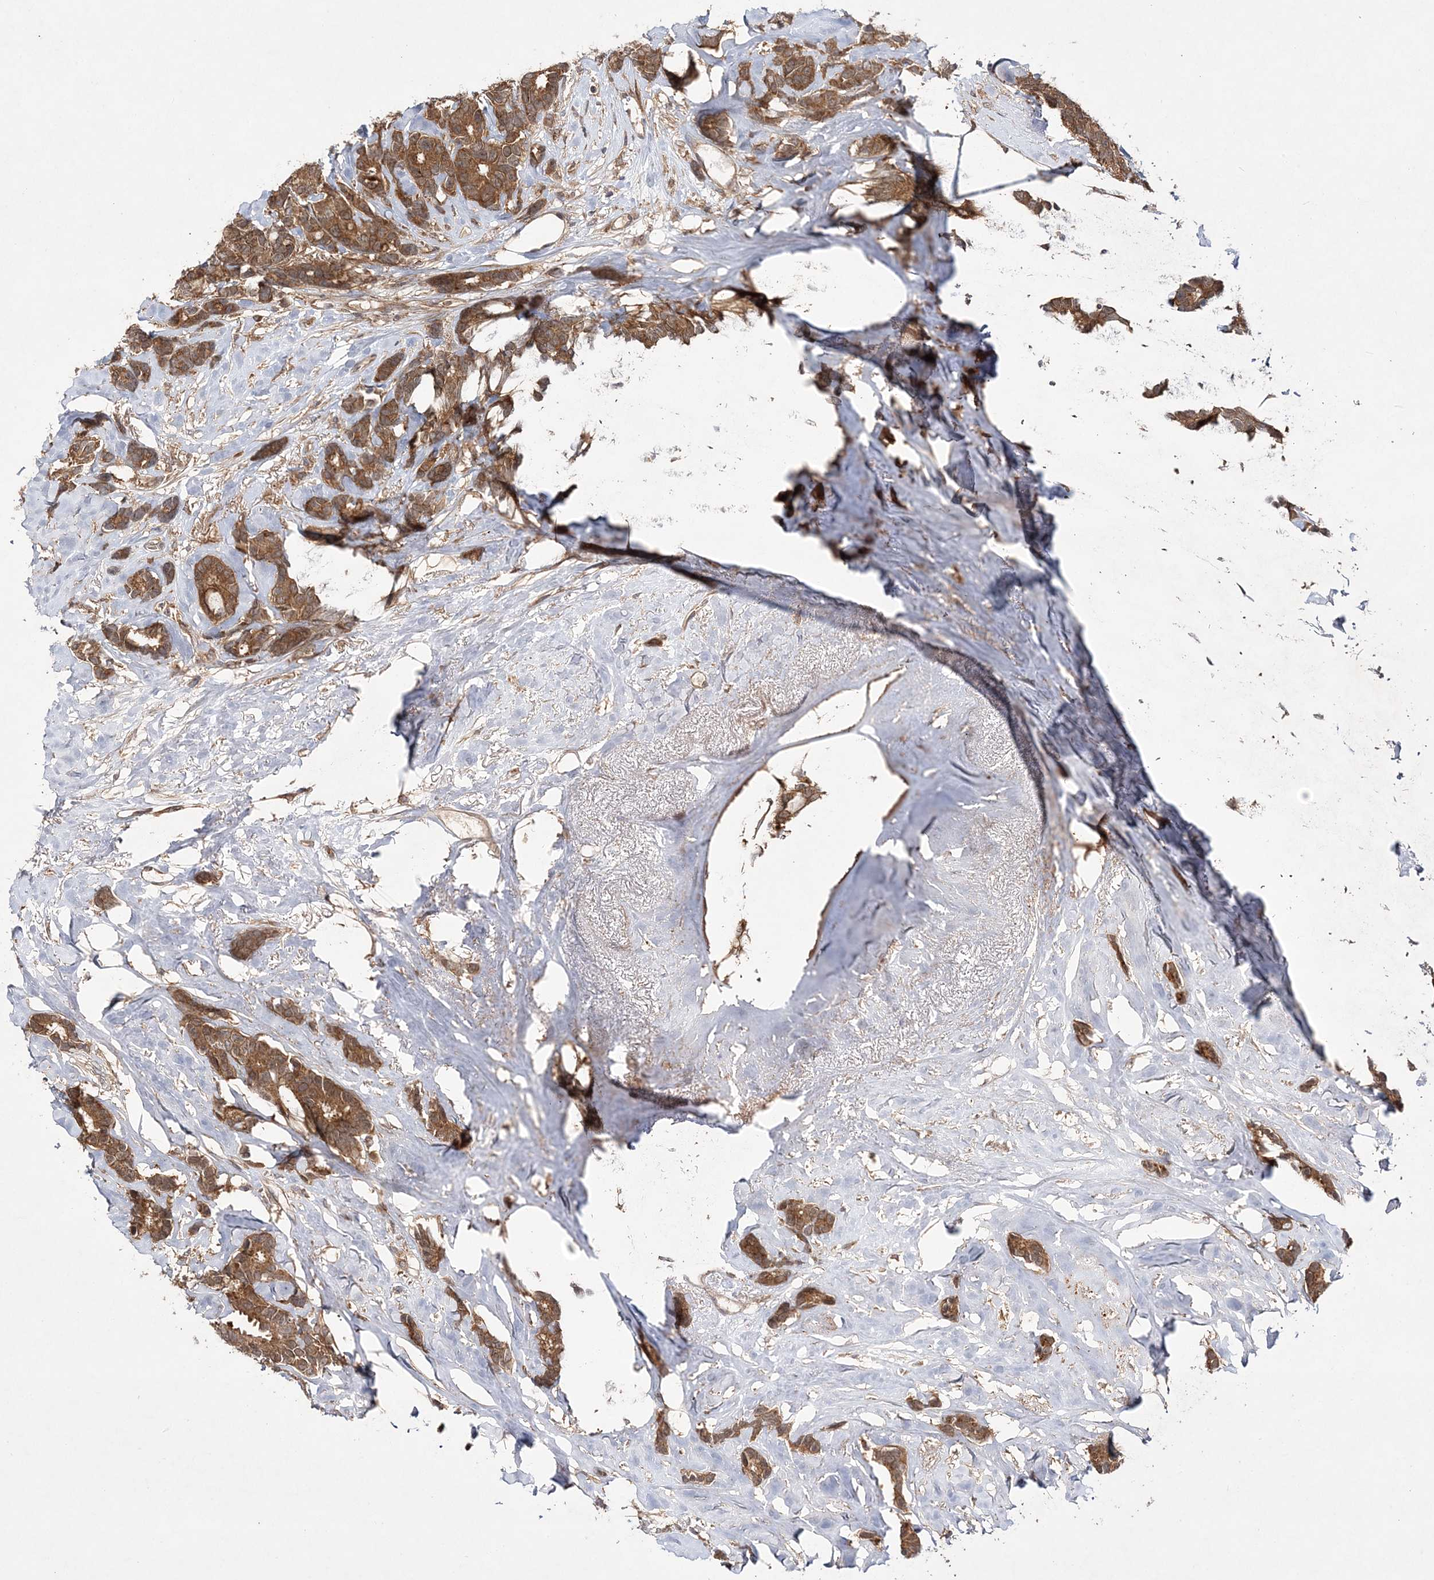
{"staining": {"intensity": "moderate", "quantity": ">75%", "location": "cytoplasmic/membranous"}, "tissue": "breast cancer", "cell_type": "Tumor cells", "image_type": "cancer", "snomed": [{"axis": "morphology", "description": "Duct carcinoma"}, {"axis": "topography", "description": "Breast"}], "caption": "Human infiltrating ductal carcinoma (breast) stained with a brown dye exhibits moderate cytoplasmic/membranous positive positivity in approximately >75% of tumor cells.", "gene": "TMEM9B", "patient": {"sex": "female", "age": 87}}